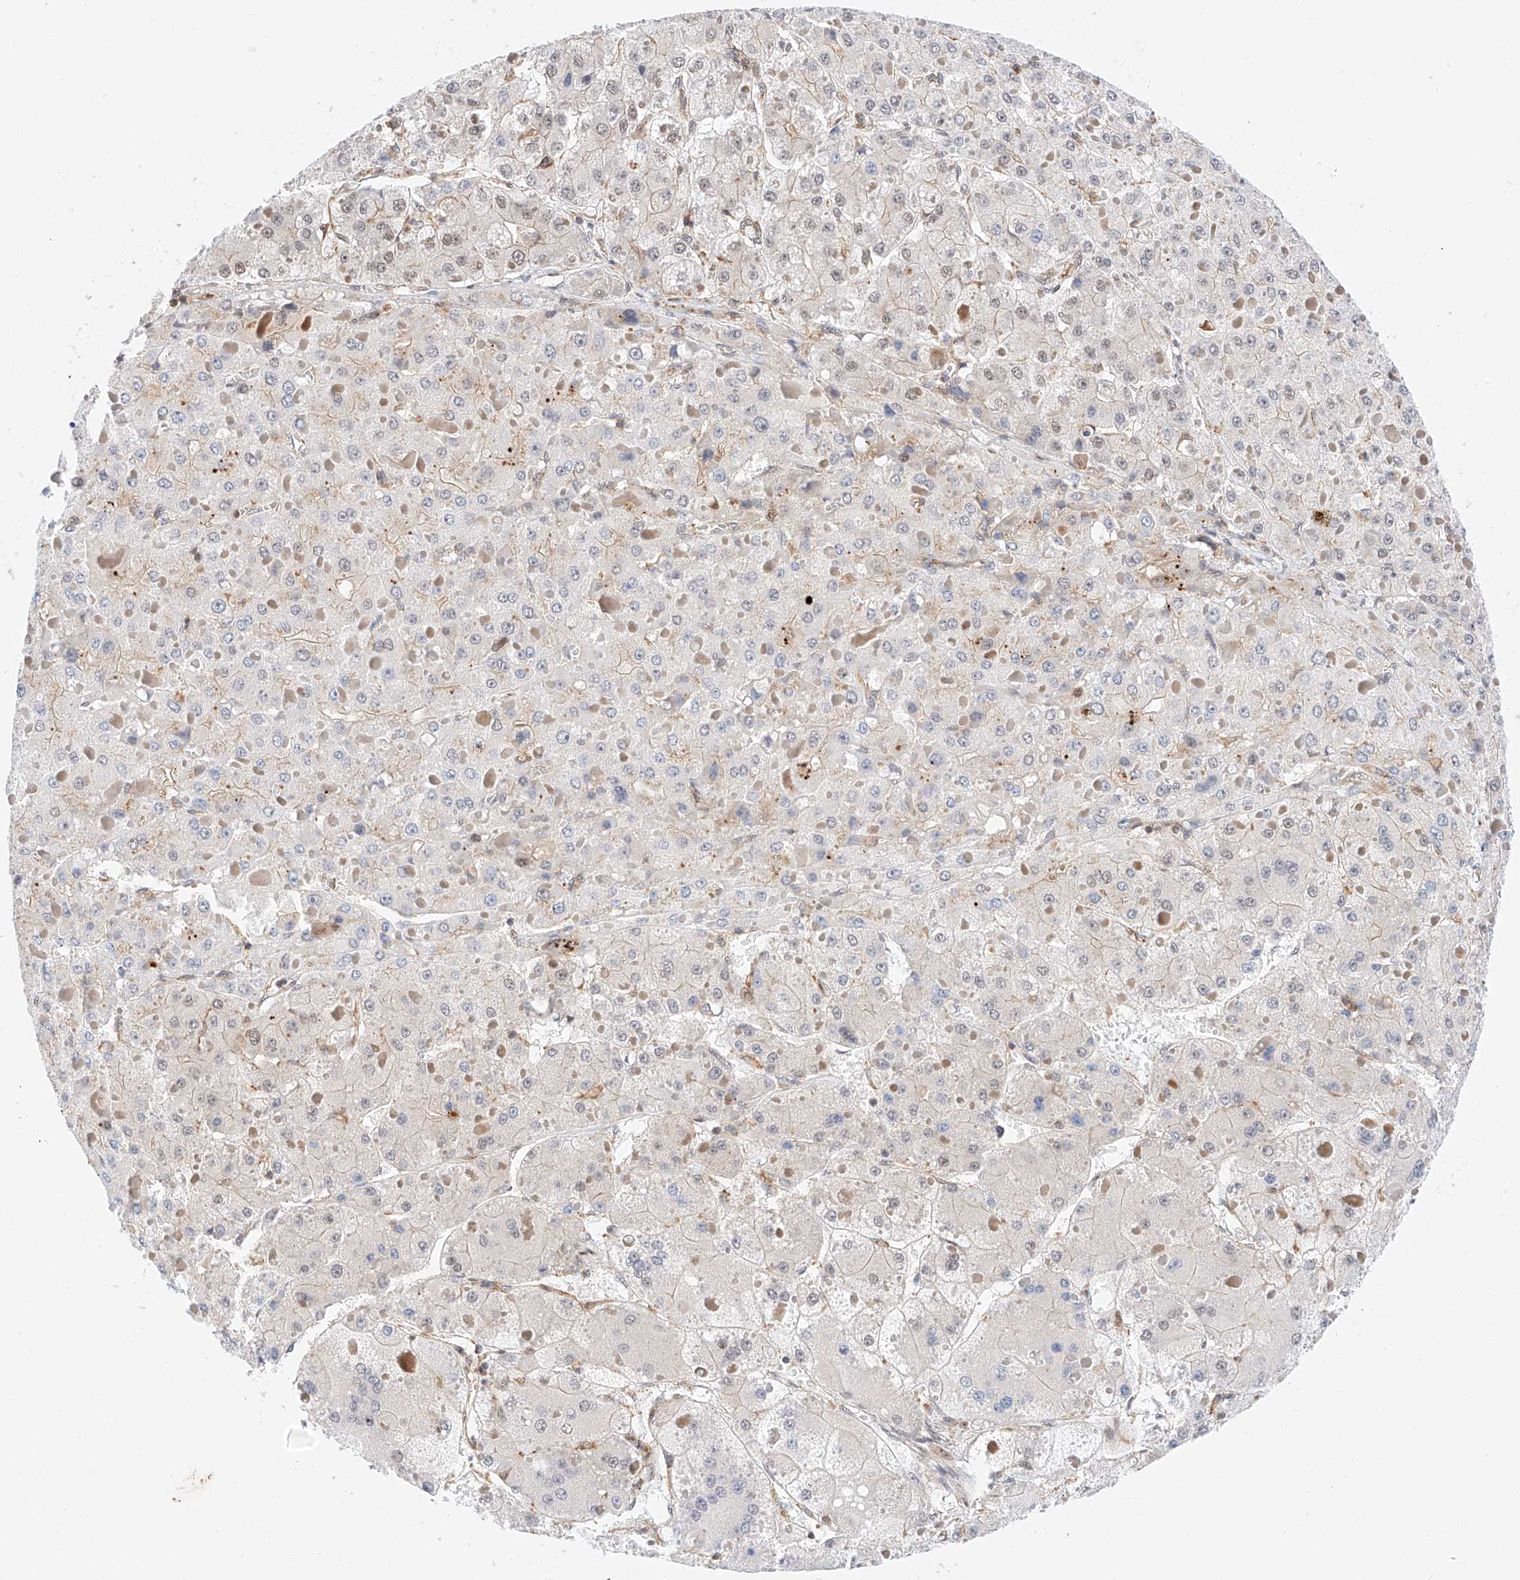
{"staining": {"intensity": "moderate", "quantity": "<25%", "location": "nuclear"}, "tissue": "liver cancer", "cell_type": "Tumor cells", "image_type": "cancer", "snomed": [{"axis": "morphology", "description": "Carcinoma, Hepatocellular, NOS"}, {"axis": "topography", "description": "Liver"}], "caption": "DAB immunohistochemical staining of liver cancer (hepatocellular carcinoma) demonstrates moderate nuclear protein expression in about <25% of tumor cells.", "gene": "HDAC9", "patient": {"sex": "female", "age": 73}}